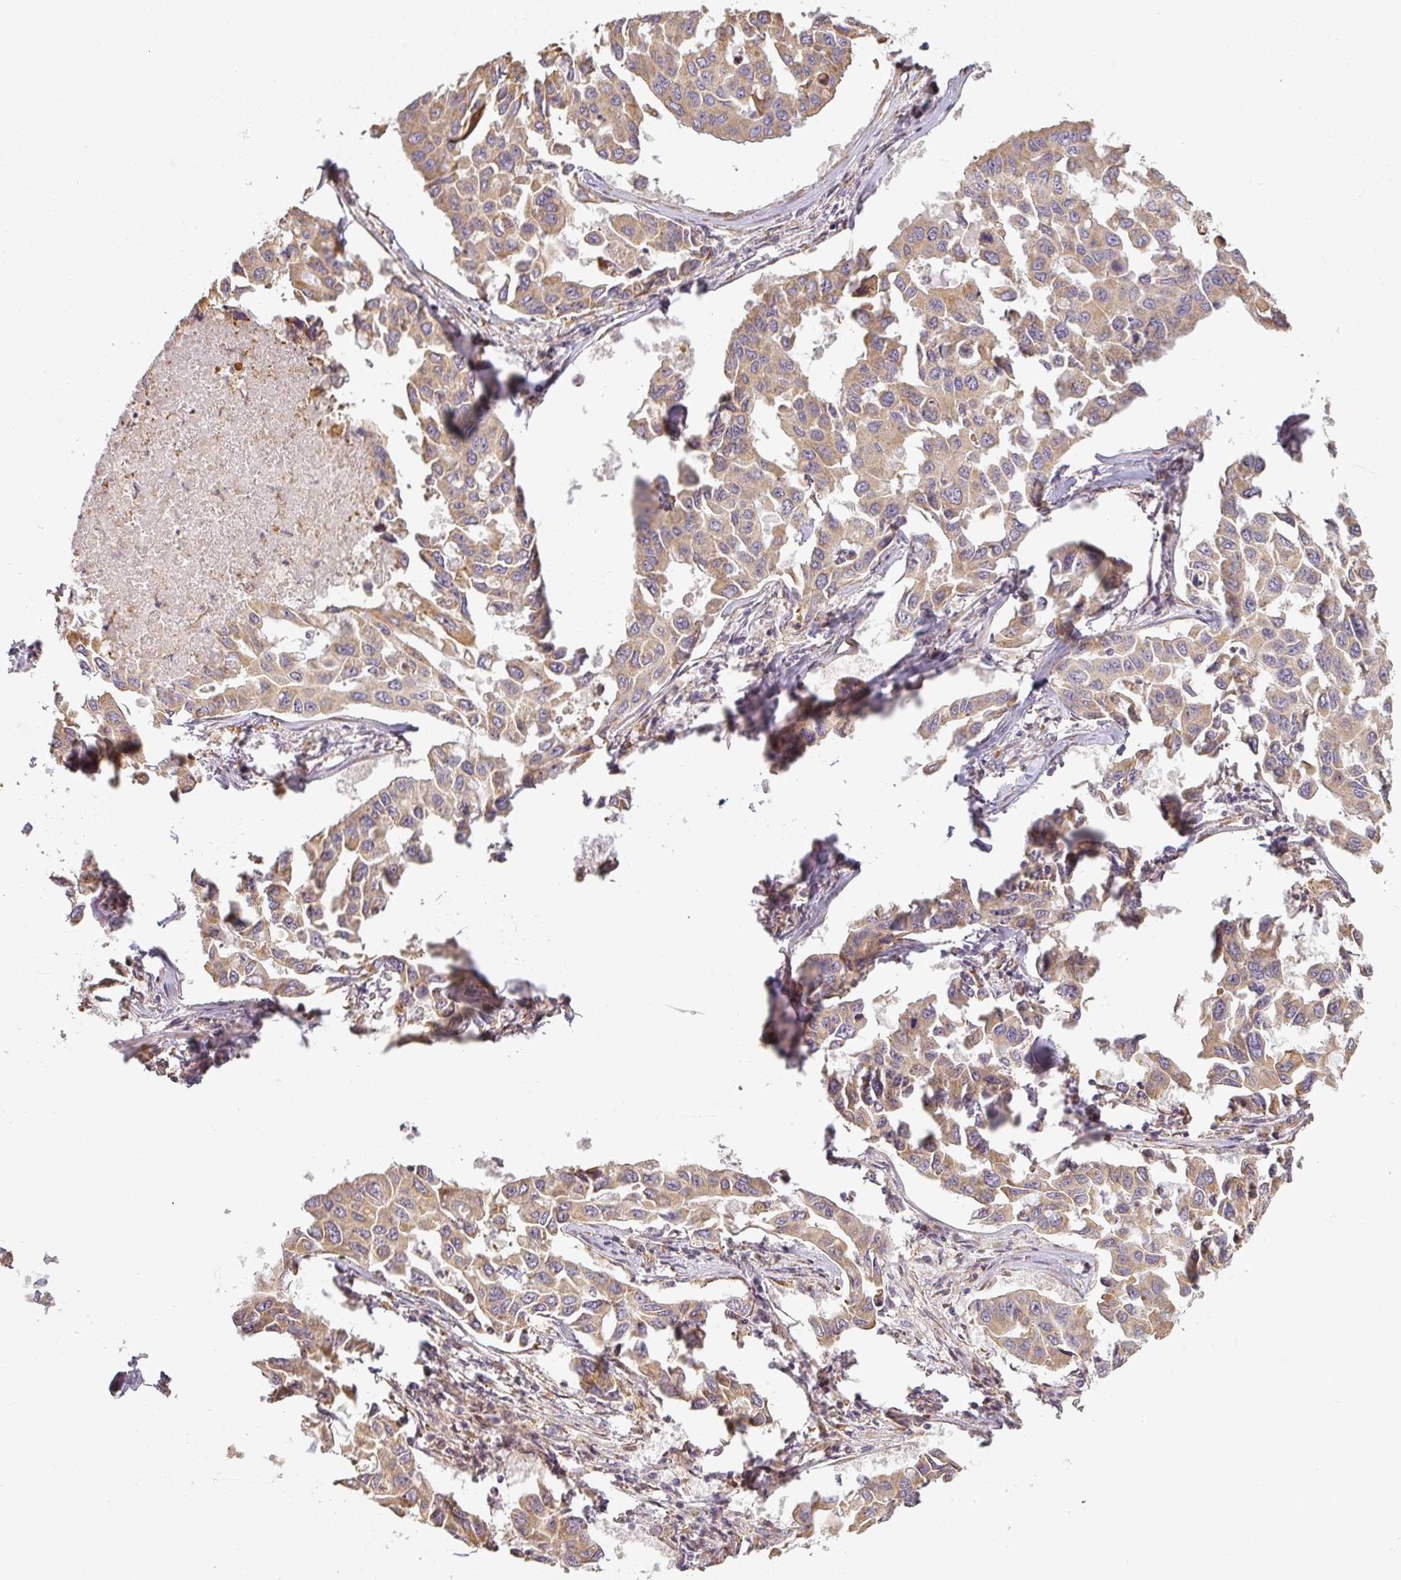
{"staining": {"intensity": "moderate", "quantity": ">75%", "location": "cytoplasmic/membranous"}, "tissue": "lung cancer", "cell_type": "Tumor cells", "image_type": "cancer", "snomed": [{"axis": "morphology", "description": "Adenocarcinoma, NOS"}, {"axis": "topography", "description": "Lung"}], "caption": "This is an image of IHC staining of lung adenocarcinoma, which shows moderate positivity in the cytoplasmic/membranous of tumor cells.", "gene": "CCDC144A", "patient": {"sex": "male", "age": 64}}